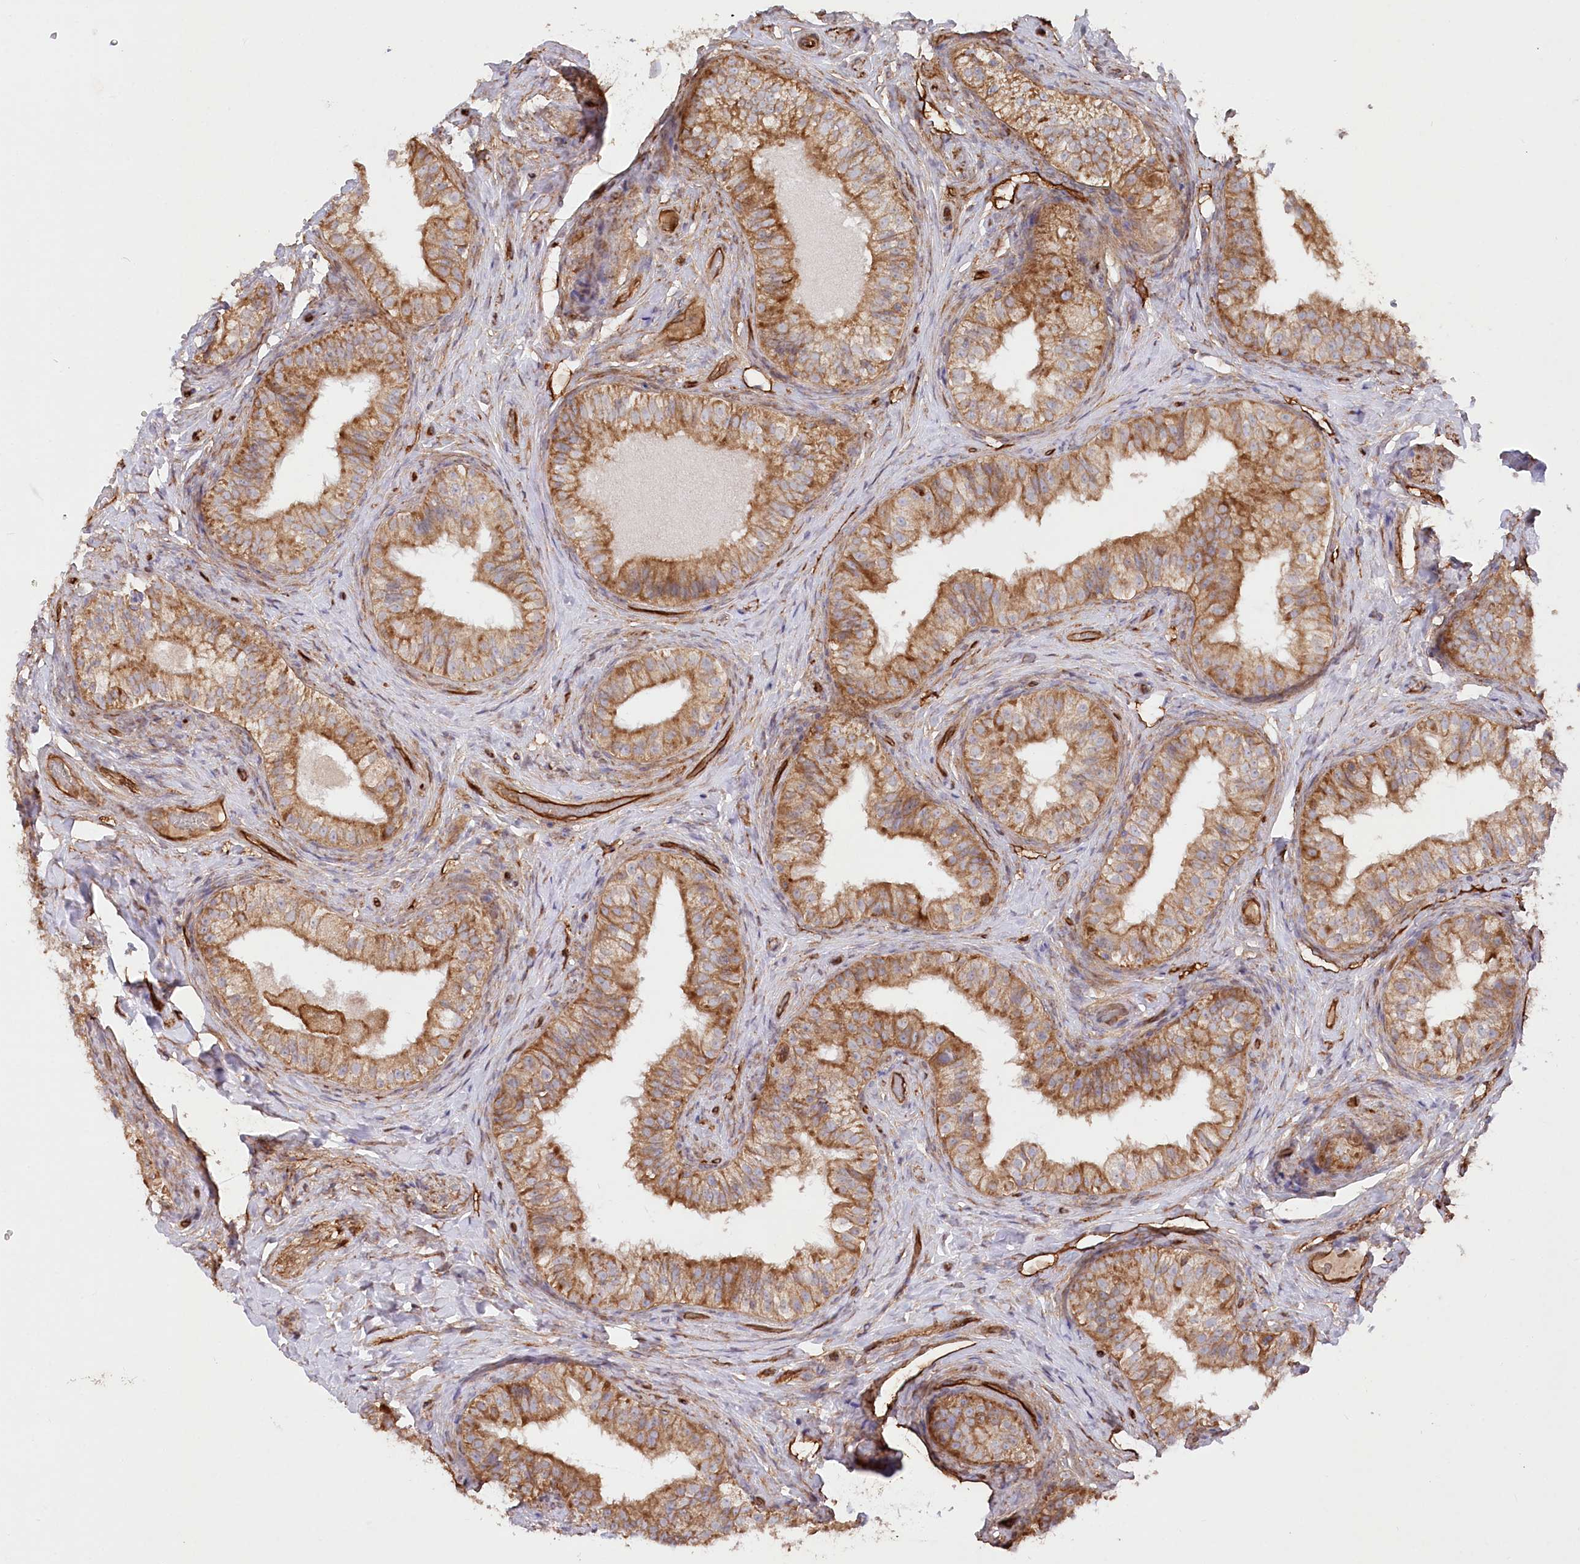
{"staining": {"intensity": "strong", "quantity": ">75%", "location": "cytoplasmic/membranous"}, "tissue": "epididymis", "cell_type": "Glandular cells", "image_type": "normal", "snomed": [{"axis": "morphology", "description": "Normal tissue, NOS"}, {"axis": "topography", "description": "Epididymis"}], "caption": "The histopathology image exhibits immunohistochemical staining of unremarkable epididymis. There is strong cytoplasmic/membranous expression is identified in about >75% of glandular cells.", "gene": "MTPAP", "patient": {"sex": "male", "age": 49}}